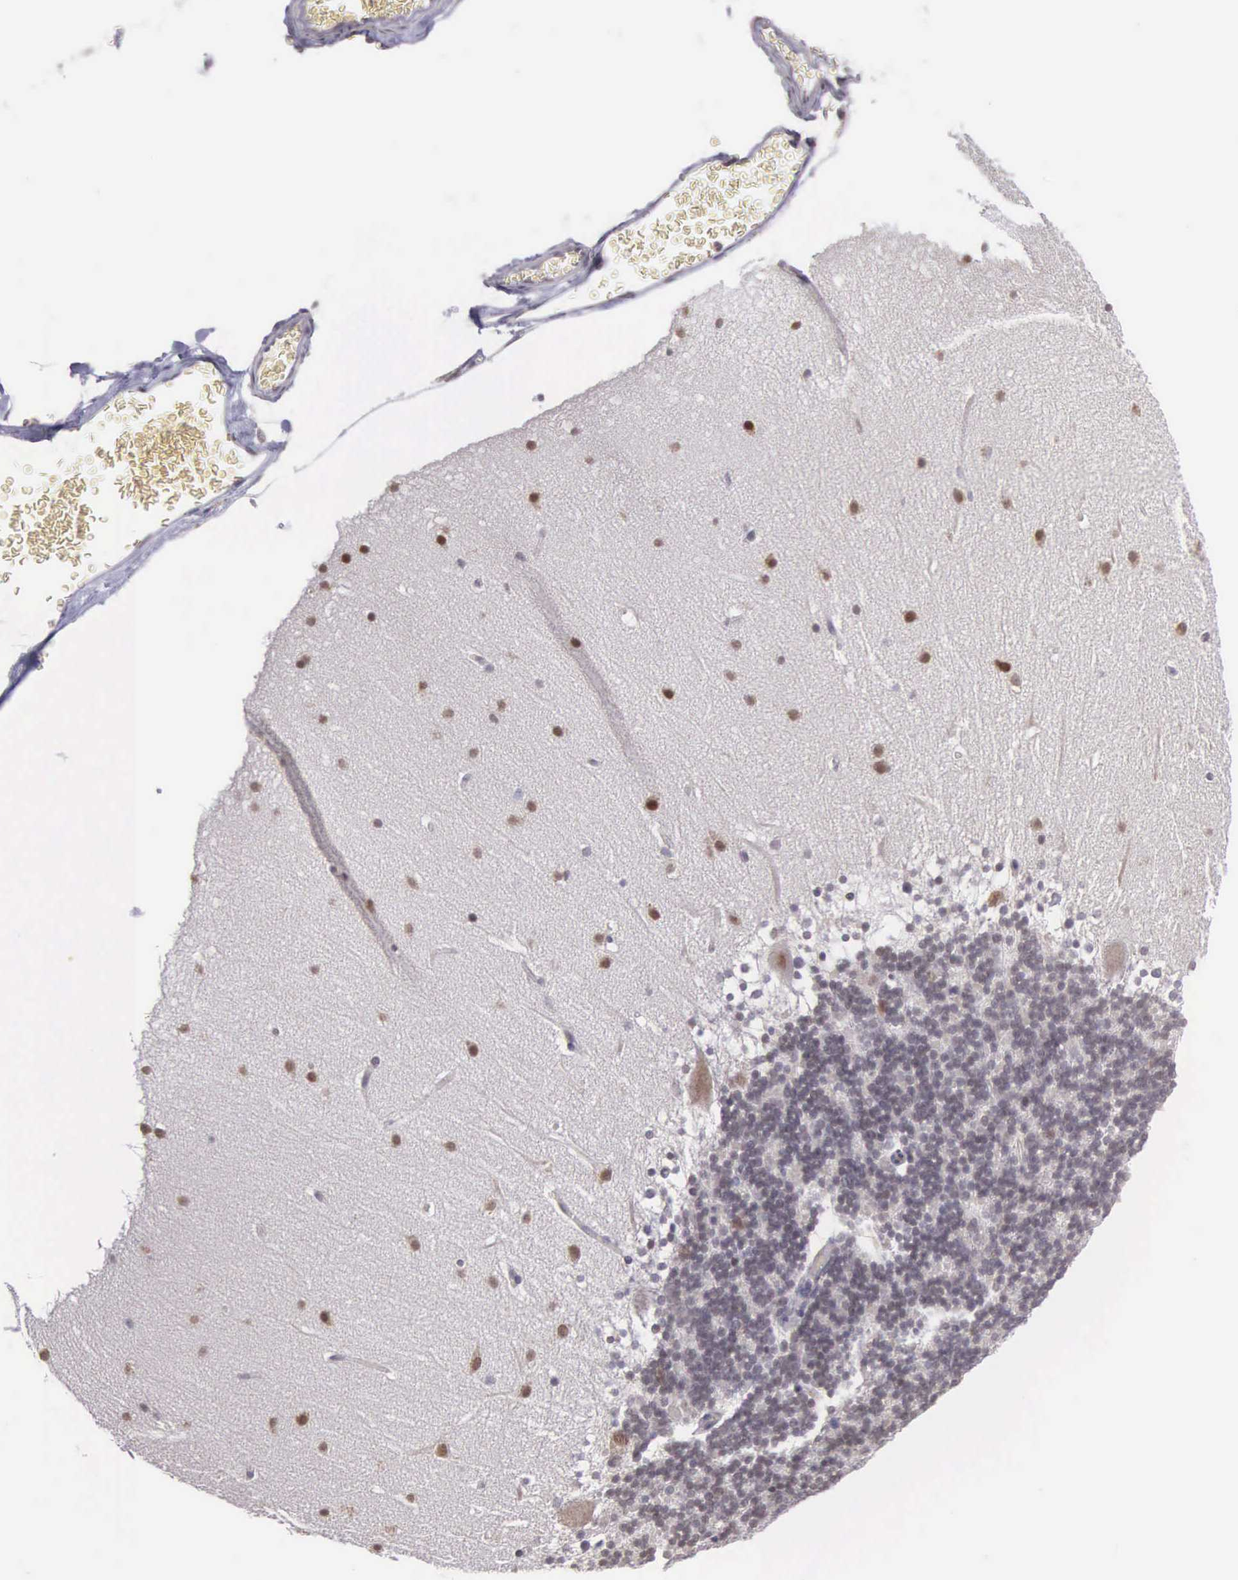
{"staining": {"intensity": "negative", "quantity": "none", "location": "none"}, "tissue": "cerebellum", "cell_type": "Cells in granular layer", "image_type": "normal", "snomed": [{"axis": "morphology", "description": "Normal tissue, NOS"}, {"axis": "topography", "description": "Cerebellum"}], "caption": "Immunohistochemistry micrograph of benign cerebellum stained for a protein (brown), which displays no staining in cells in granular layer. (DAB IHC with hematoxylin counter stain).", "gene": "SLC25A21", "patient": {"sex": "female", "age": 19}}